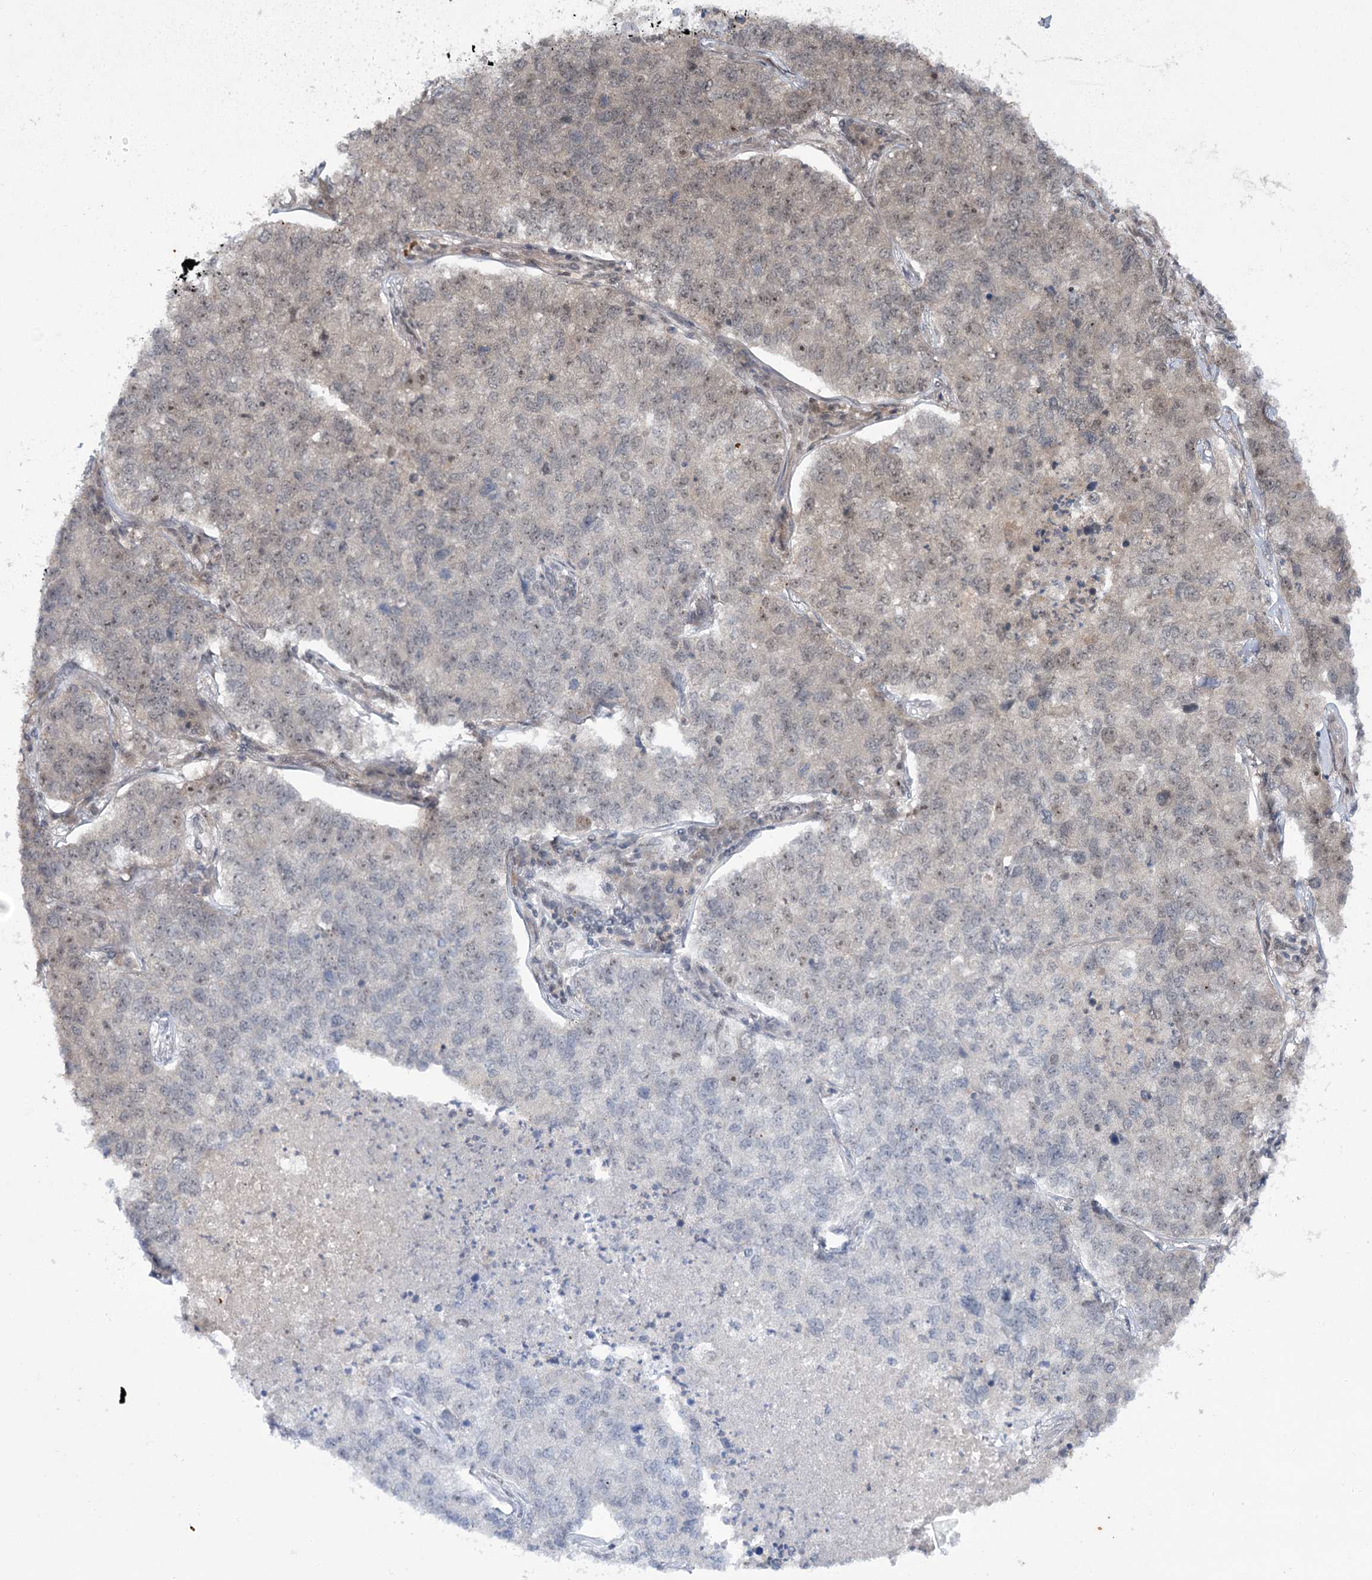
{"staining": {"intensity": "weak", "quantity": "<25%", "location": "cytoplasmic/membranous,nuclear"}, "tissue": "lung cancer", "cell_type": "Tumor cells", "image_type": "cancer", "snomed": [{"axis": "morphology", "description": "Adenocarcinoma, NOS"}, {"axis": "topography", "description": "Lung"}], "caption": "Photomicrograph shows no significant protein expression in tumor cells of adenocarcinoma (lung).", "gene": "ERCC3", "patient": {"sex": "male", "age": 49}}